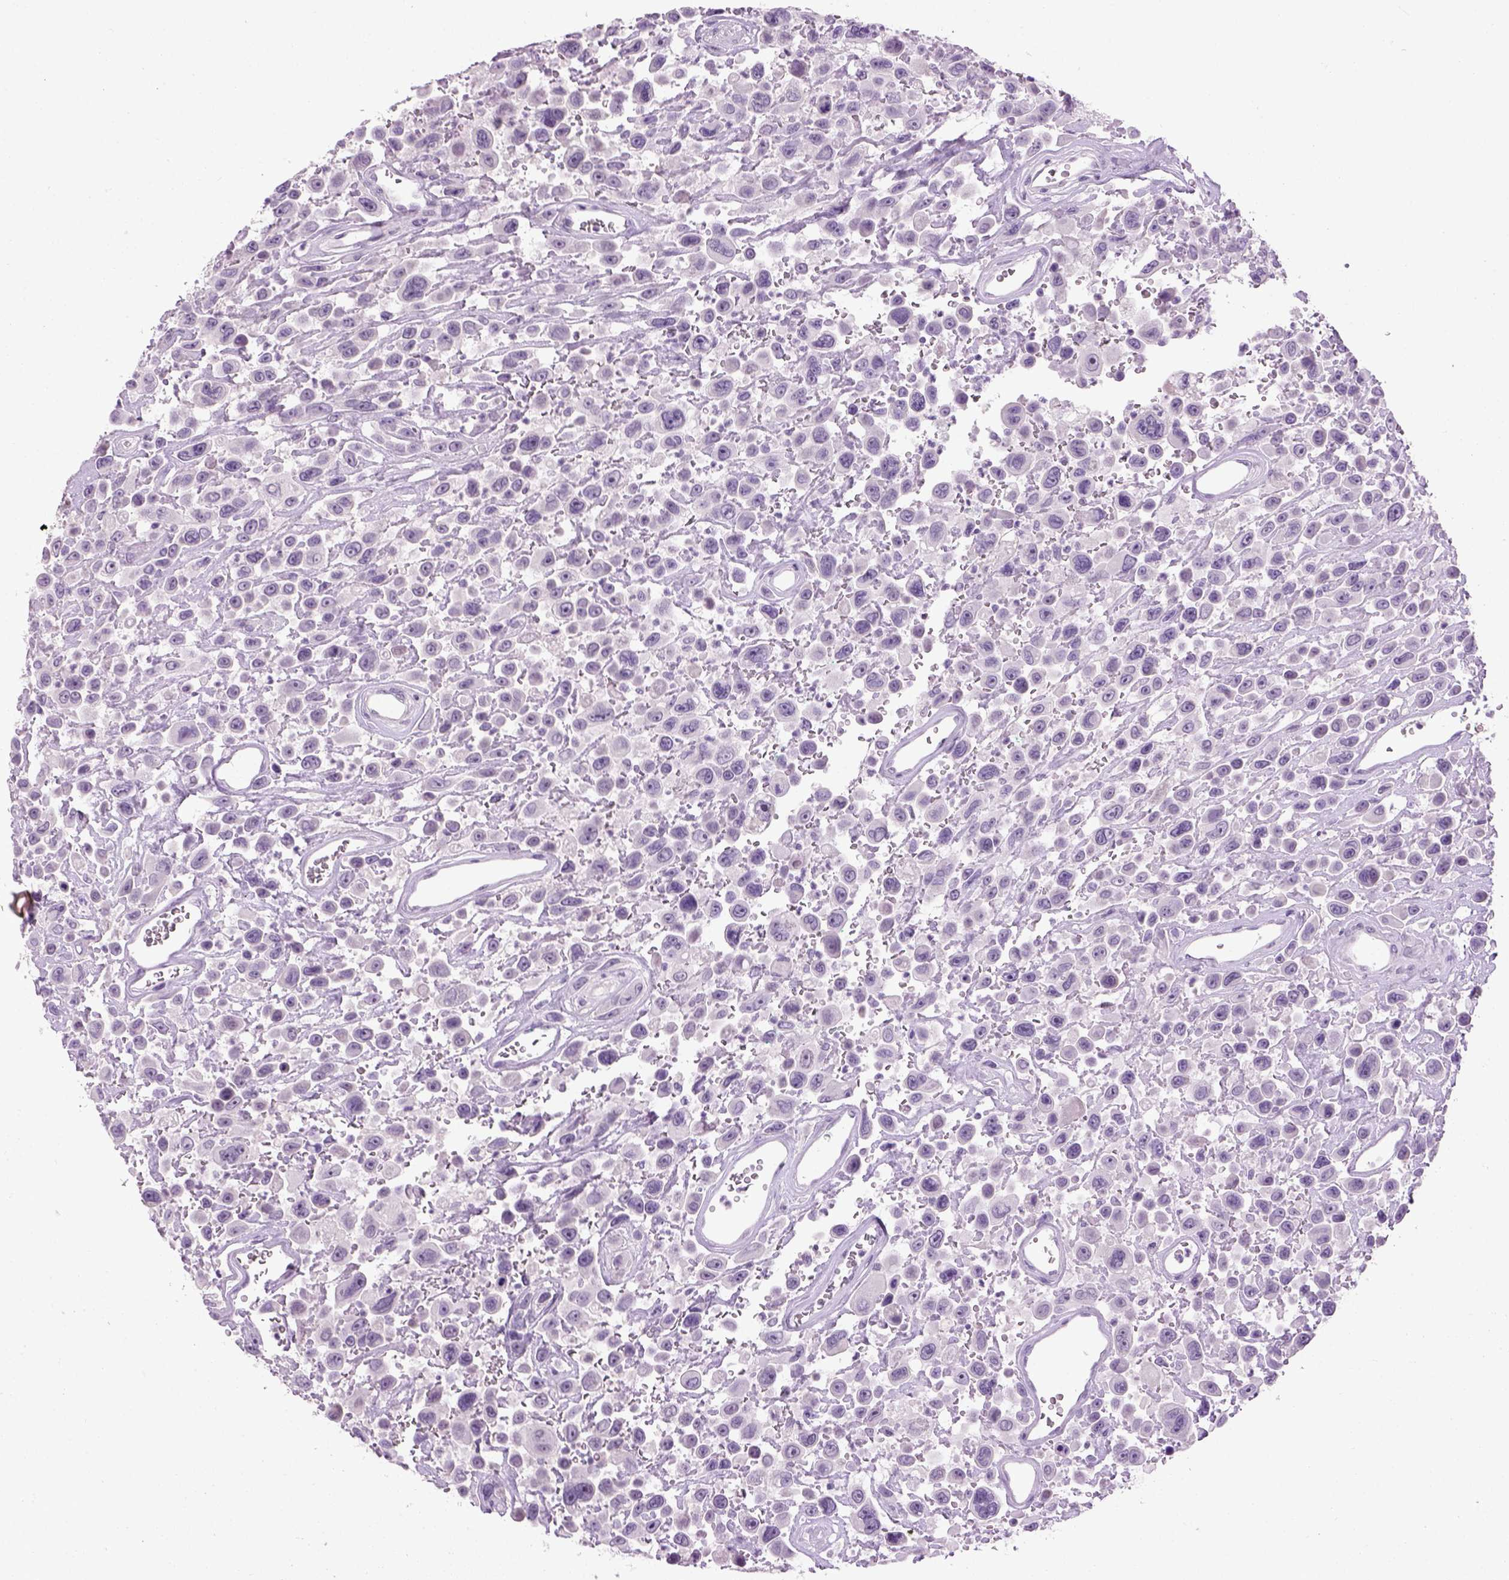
{"staining": {"intensity": "negative", "quantity": "none", "location": "none"}, "tissue": "urothelial cancer", "cell_type": "Tumor cells", "image_type": "cancer", "snomed": [{"axis": "morphology", "description": "Urothelial carcinoma, High grade"}, {"axis": "topography", "description": "Urinary bladder"}], "caption": "Tumor cells are negative for protein expression in human urothelial cancer. (DAB (3,3'-diaminobenzidine) immunohistochemistry, high magnification).", "gene": "GABRB2", "patient": {"sex": "male", "age": 53}}